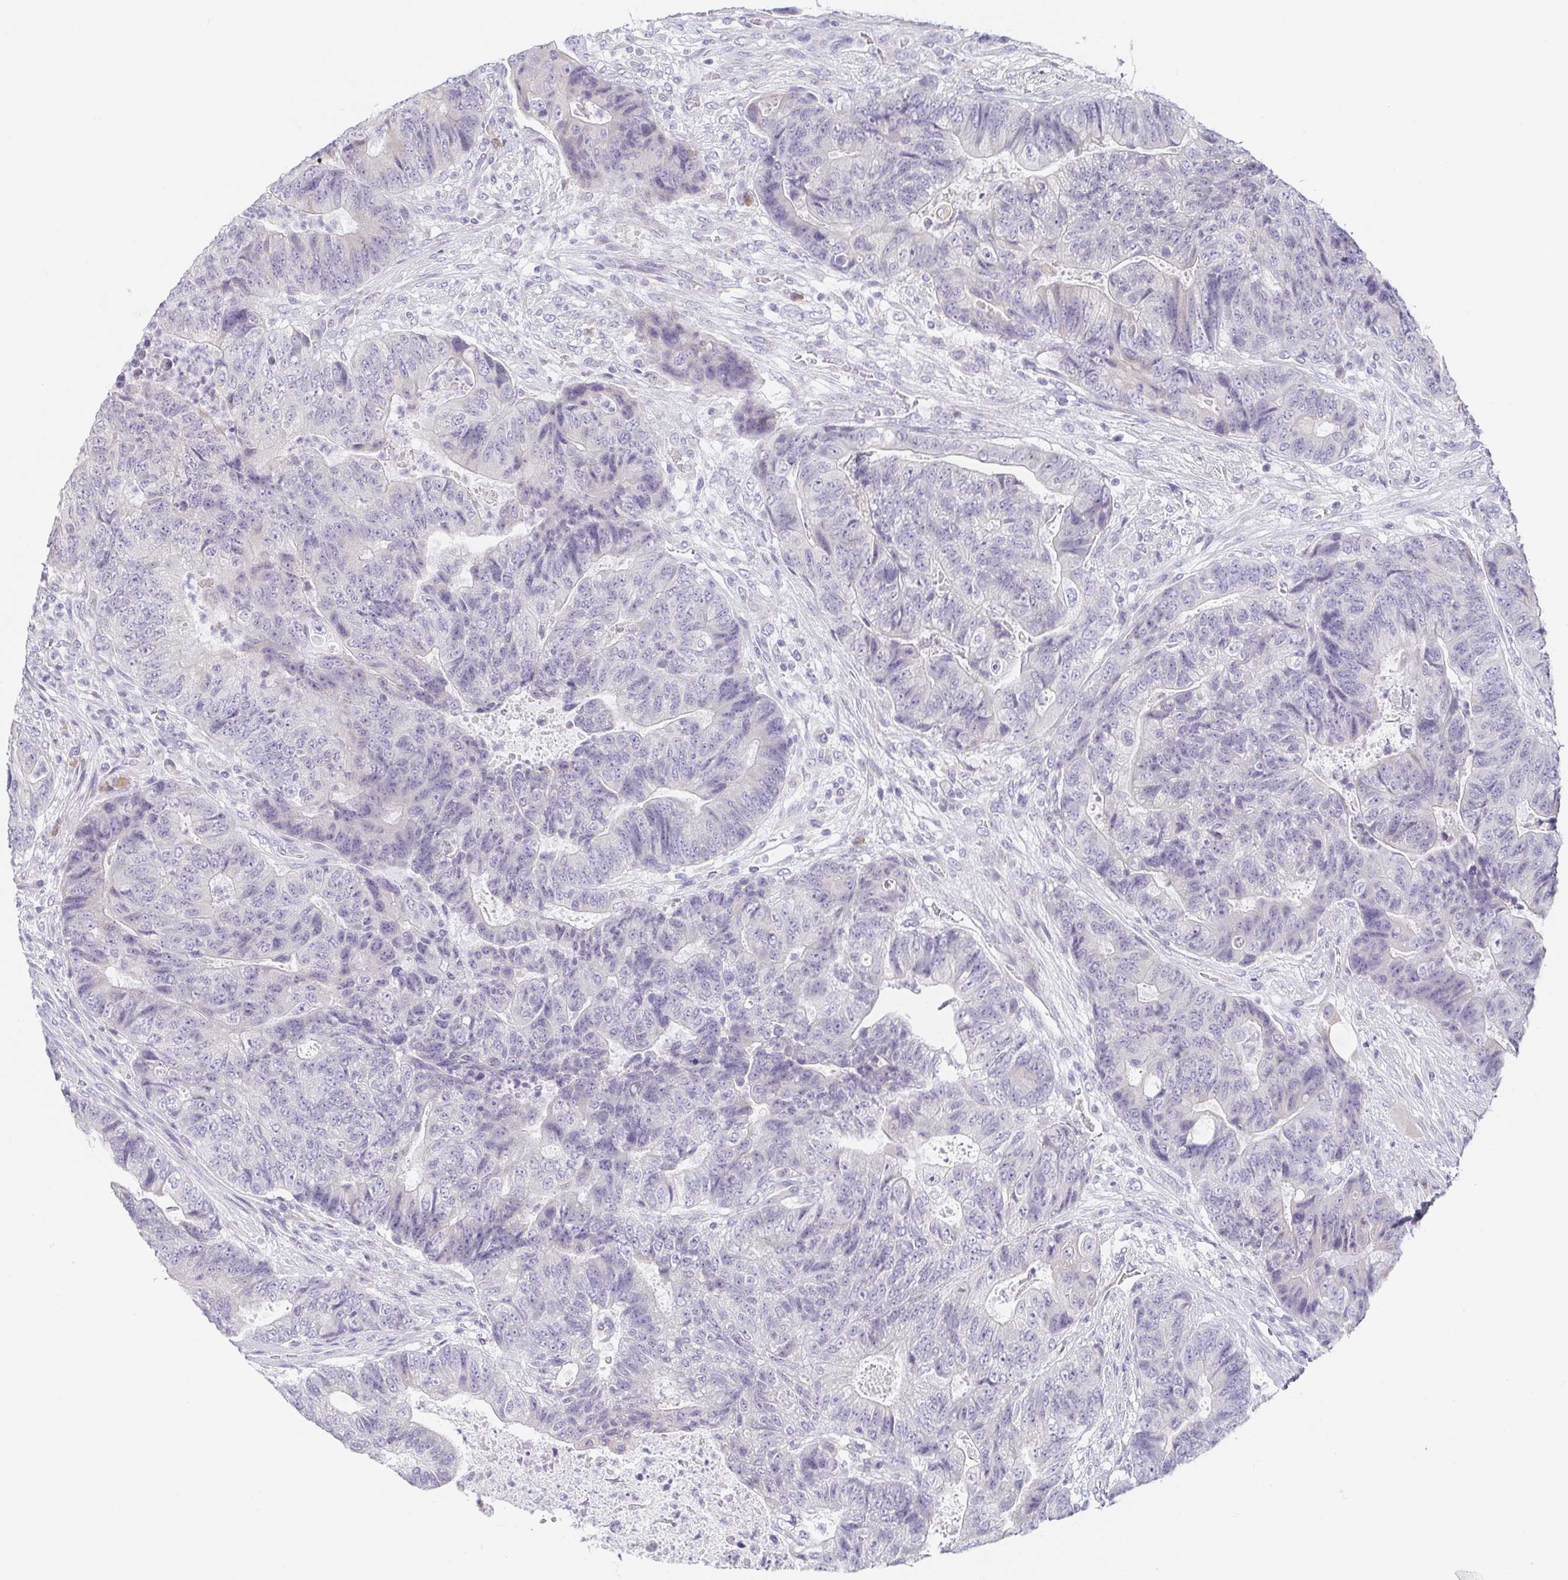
{"staining": {"intensity": "negative", "quantity": "none", "location": "none"}, "tissue": "colorectal cancer", "cell_type": "Tumor cells", "image_type": "cancer", "snomed": [{"axis": "morphology", "description": "Normal tissue, NOS"}, {"axis": "morphology", "description": "Adenocarcinoma, NOS"}, {"axis": "topography", "description": "Colon"}], "caption": "Tumor cells show no significant protein staining in colorectal cancer.", "gene": "PRR27", "patient": {"sex": "female", "age": 48}}